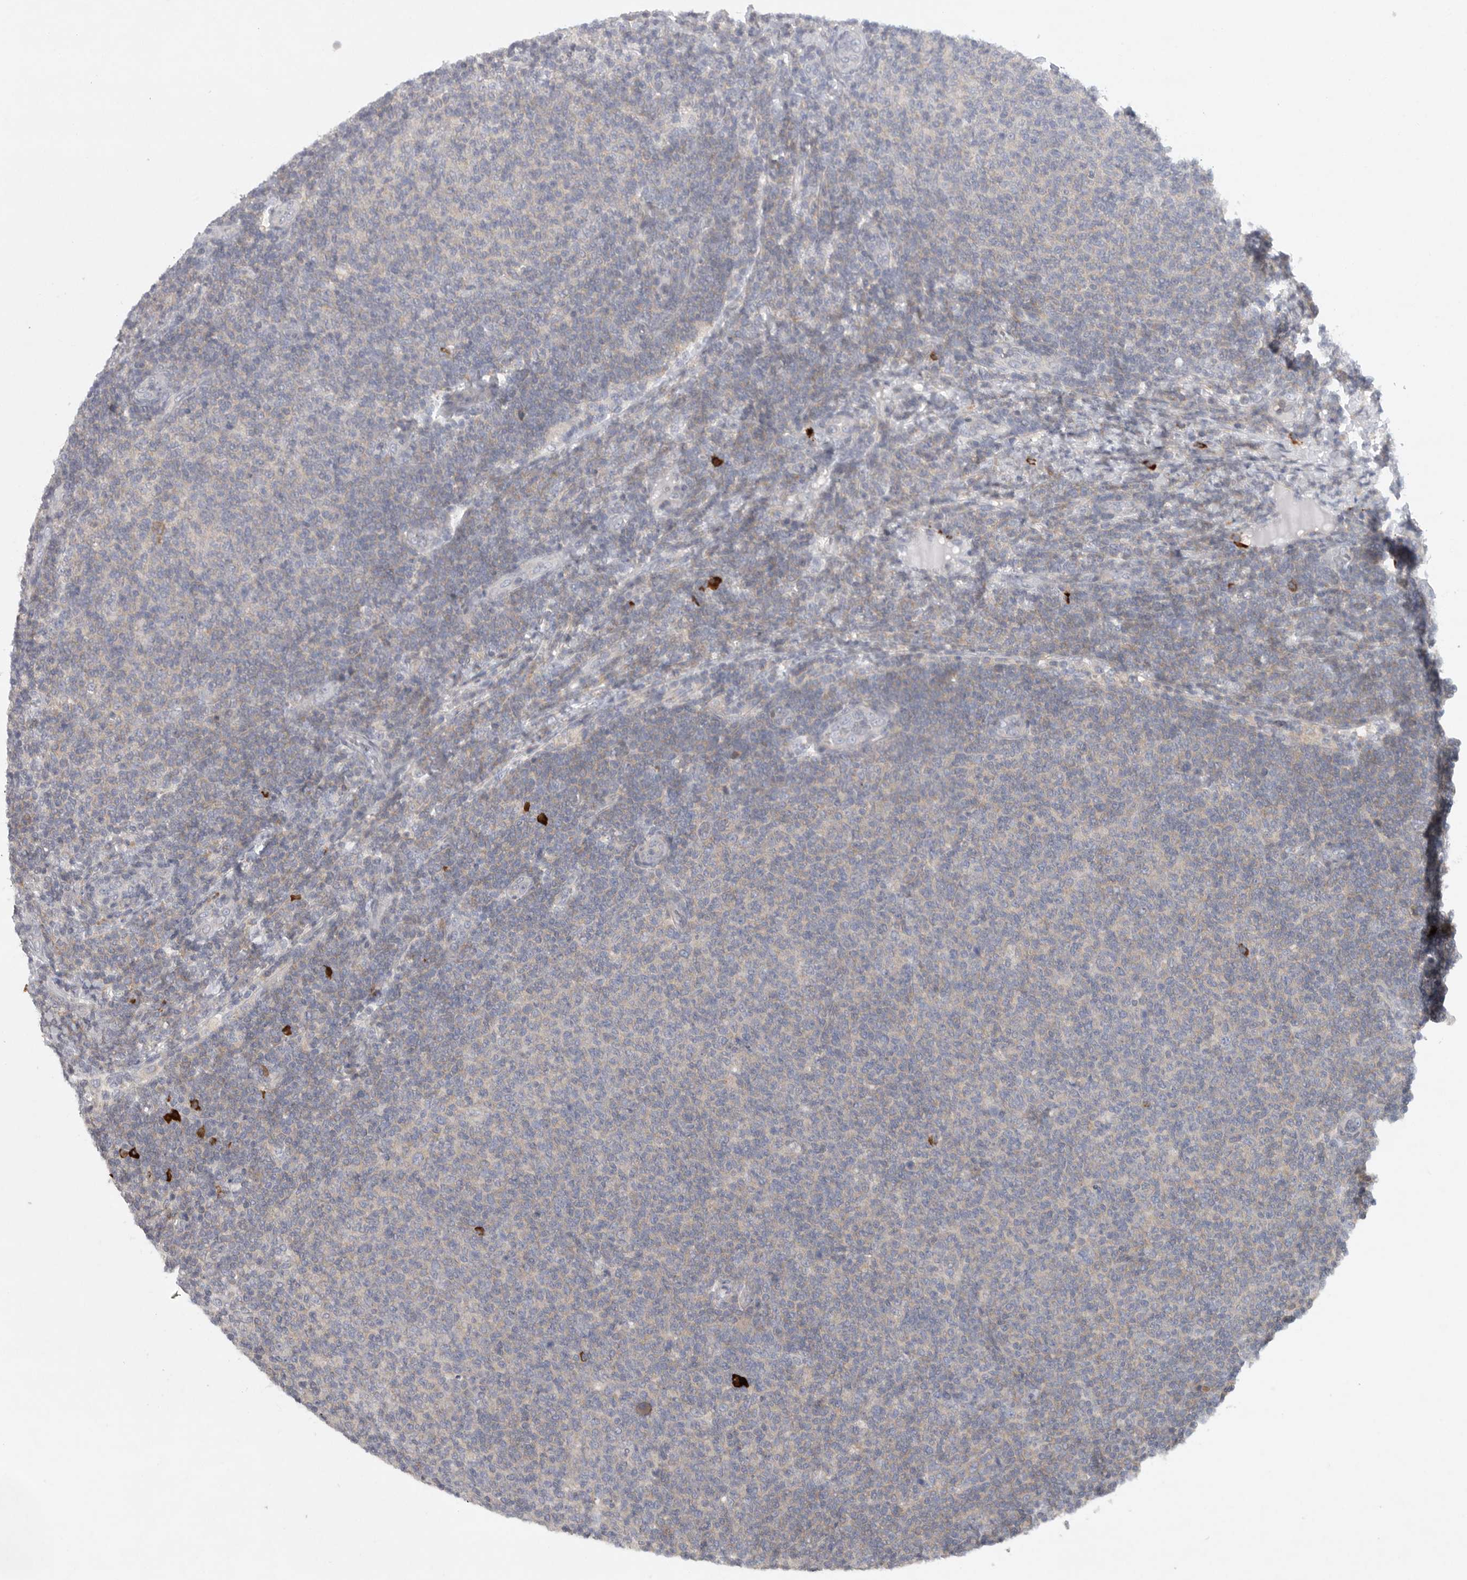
{"staining": {"intensity": "weak", "quantity": "<25%", "location": "cytoplasmic/membranous"}, "tissue": "lymphoma", "cell_type": "Tumor cells", "image_type": "cancer", "snomed": [{"axis": "morphology", "description": "Malignant lymphoma, non-Hodgkin's type, Low grade"}, {"axis": "topography", "description": "Lymph node"}], "caption": "IHC of human low-grade malignant lymphoma, non-Hodgkin's type shows no positivity in tumor cells. (DAB (3,3'-diaminobenzidine) immunohistochemistry (IHC), high magnification).", "gene": "TMEM69", "patient": {"sex": "male", "age": 66}}